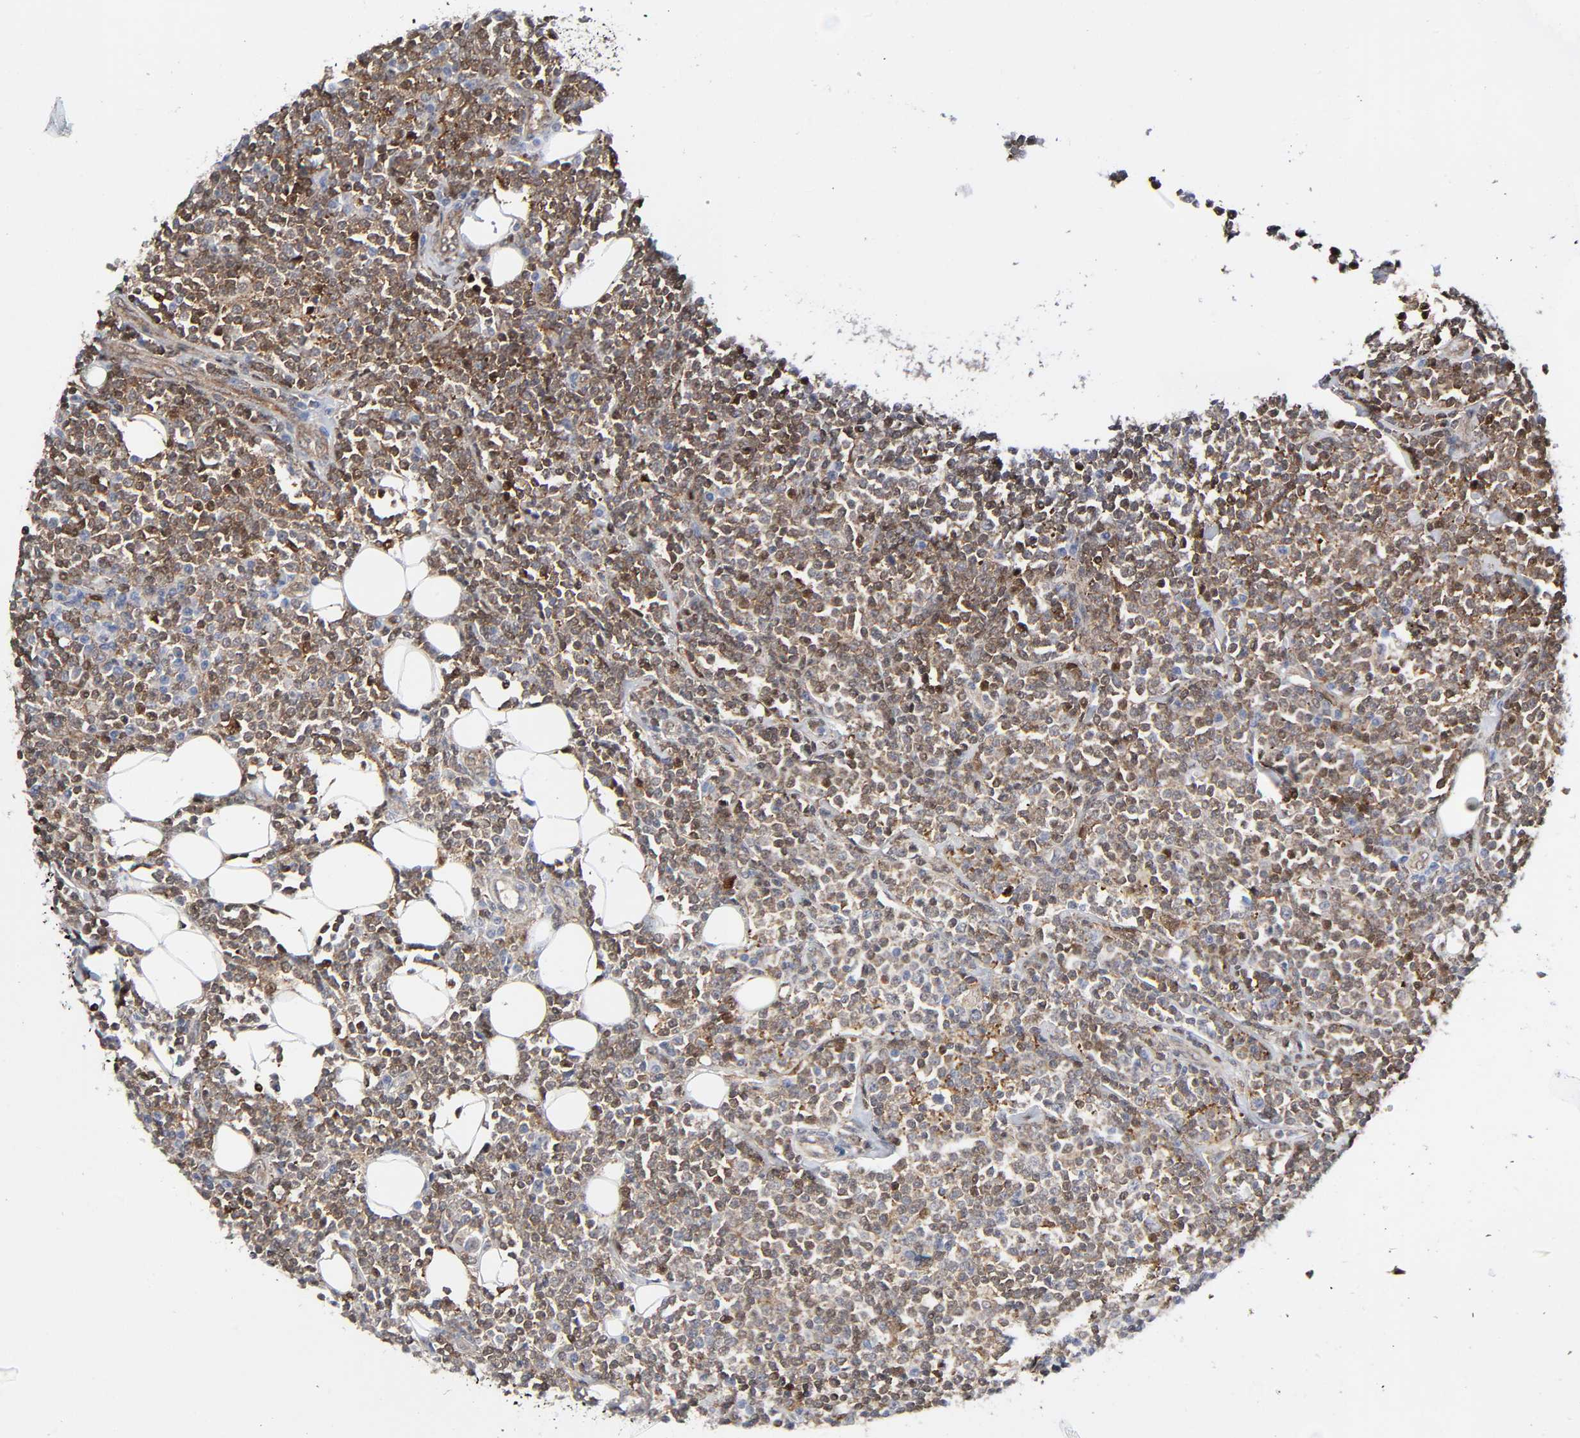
{"staining": {"intensity": "moderate", "quantity": "<25%", "location": "nuclear"}, "tissue": "lymphoma", "cell_type": "Tumor cells", "image_type": "cancer", "snomed": [{"axis": "morphology", "description": "Malignant lymphoma, non-Hodgkin's type, Low grade"}, {"axis": "topography", "description": "Soft tissue"}], "caption": "Tumor cells show moderate nuclear staining in approximately <25% of cells in lymphoma.", "gene": "MAPK1", "patient": {"sex": "male", "age": 92}}